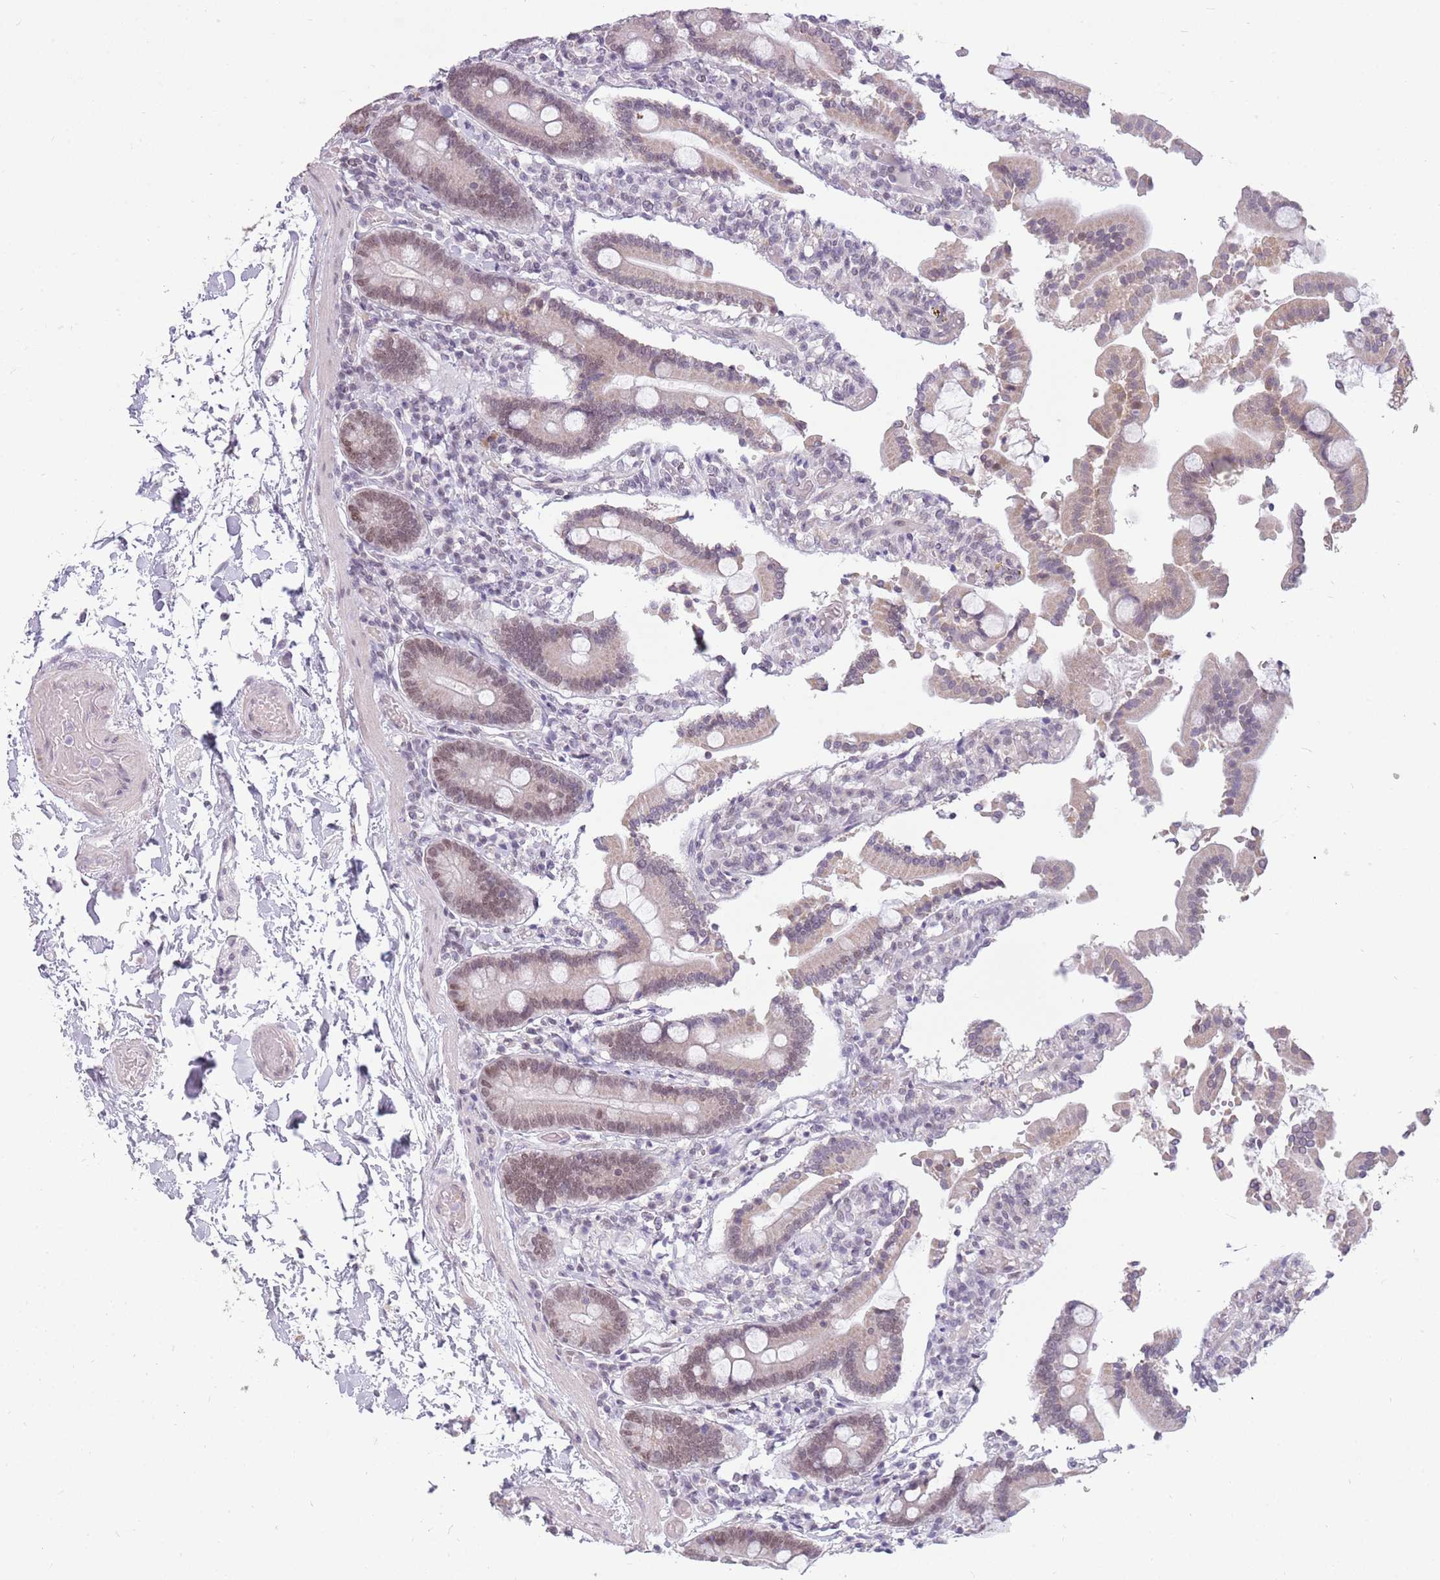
{"staining": {"intensity": "moderate", "quantity": "25%-75%", "location": "cytoplasmic/membranous,nuclear"}, "tissue": "duodenum", "cell_type": "Glandular cells", "image_type": "normal", "snomed": [{"axis": "morphology", "description": "Normal tissue, NOS"}, {"axis": "topography", "description": "Duodenum"}], "caption": "The immunohistochemical stain highlights moderate cytoplasmic/membranous,nuclear positivity in glandular cells of normal duodenum.", "gene": "ZNF574", "patient": {"sex": "male", "age": 55}}